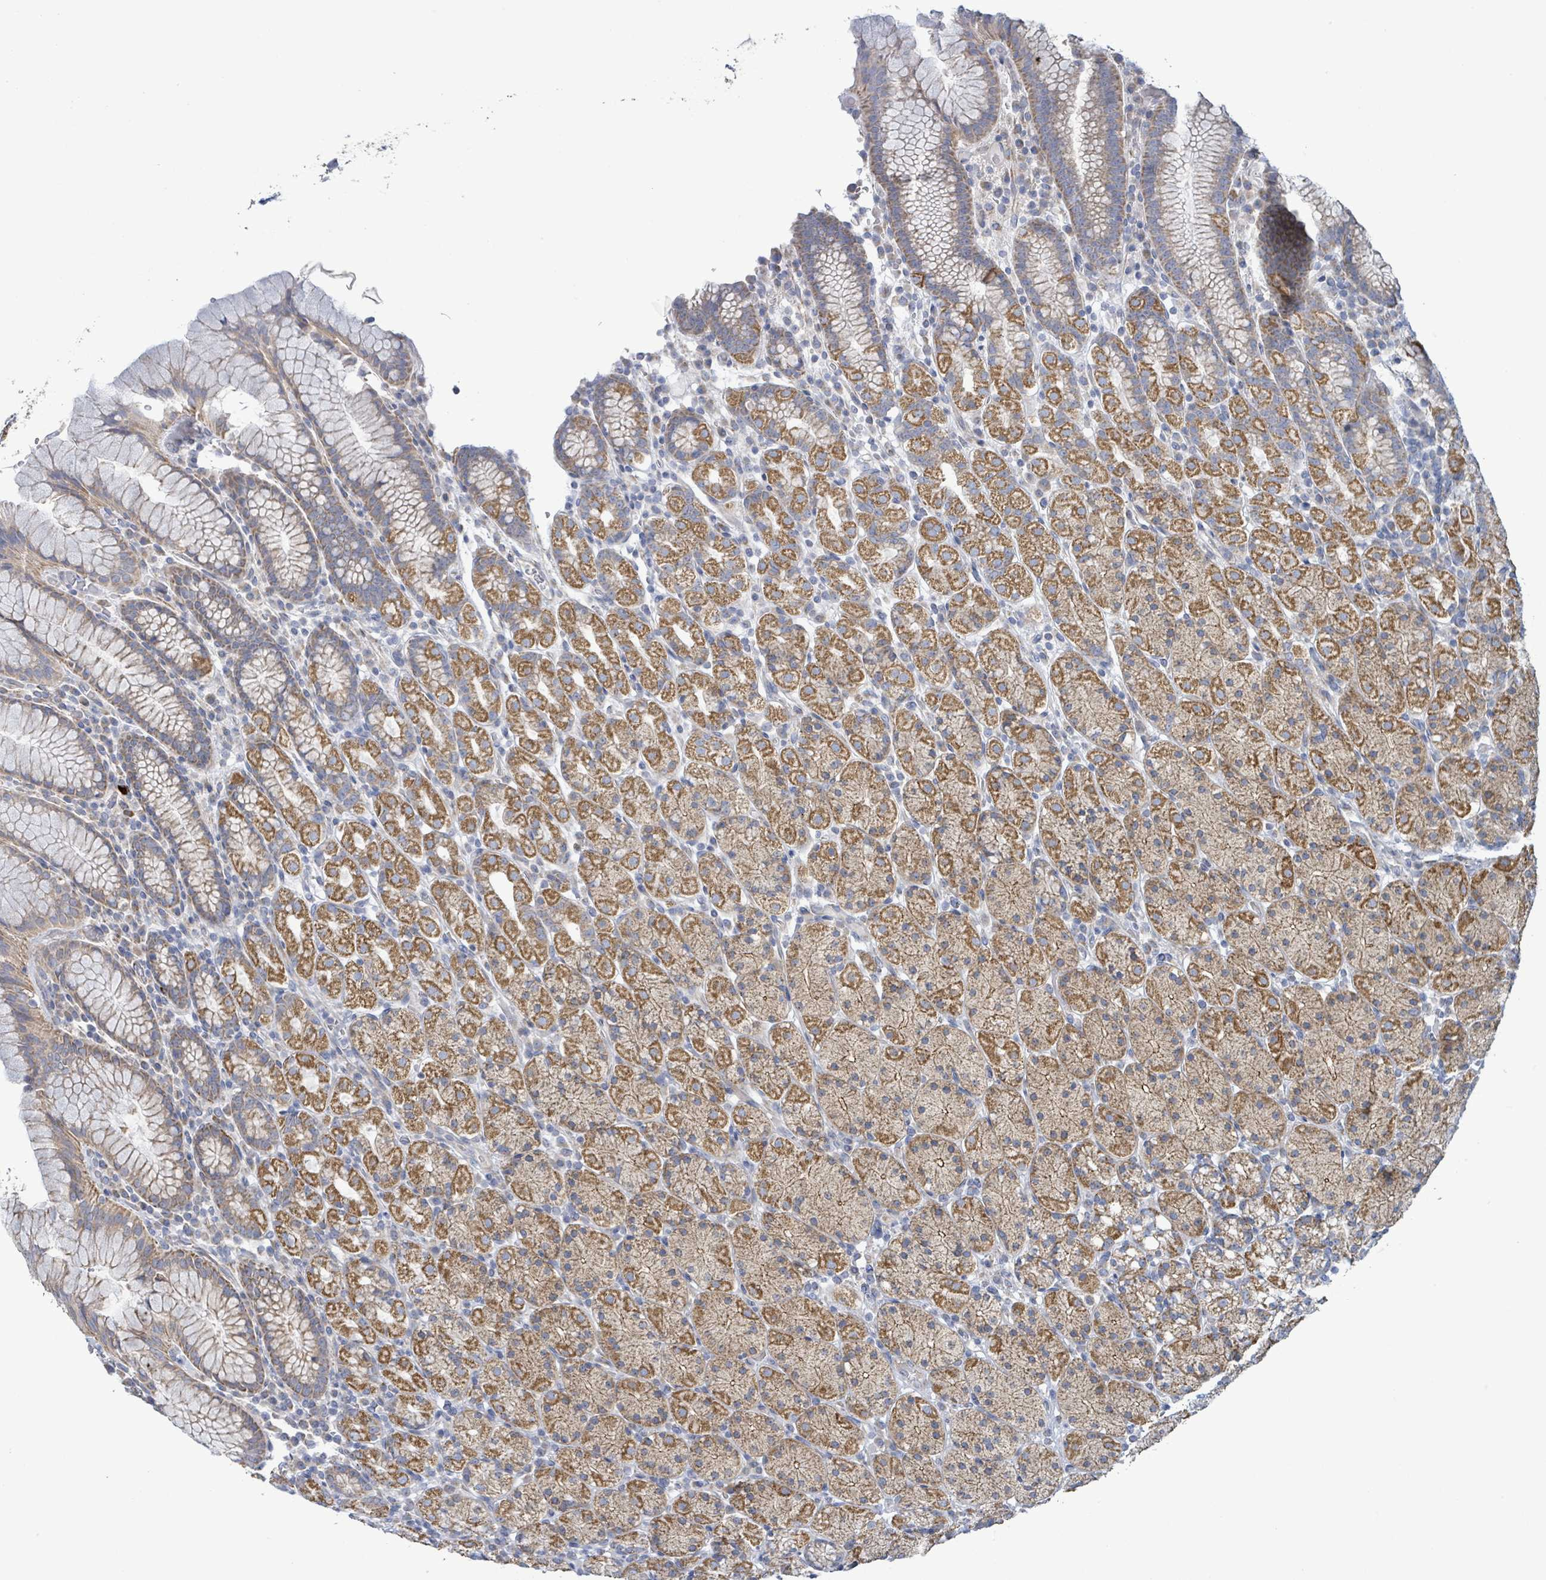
{"staining": {"intensity": "strong", "quantity": "25%-75%", "location": "cytoplasmic/membranous"}, "tissue": "stomach", "cell_type": "Glandular cells", "image_type": "normal", "snomed": [{"axis": "morphology", "description": "Normal tissue, NOS"}, {"axis": "topography", "description": "Stomach, upper"}, {"axis": "topography", "description": "Stomach"}], "caption": "An image showing strong cytoplasmic/membranous expression in approximately 25%-75% of glandular cells in normal stomach, as visualized by brown immunohistochemical staining.", "gene": "ALG12", "patient": {"sex": "male", "age": 62}}